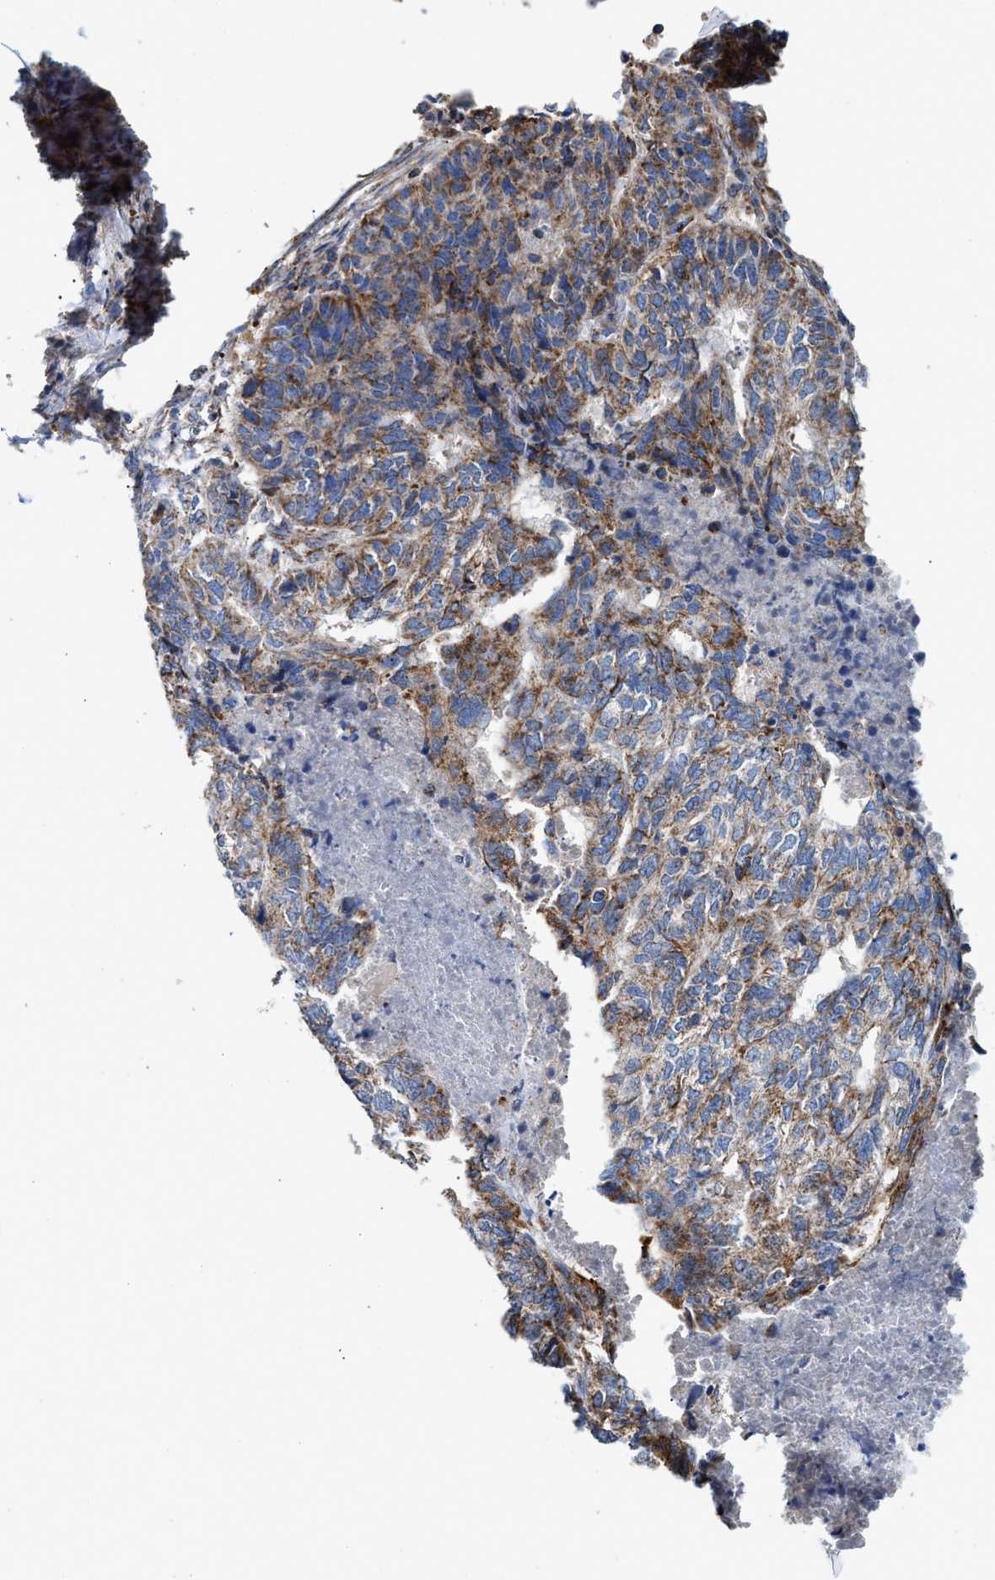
{"staining": {"intensity": "moderate", "quantity": ">75%", "location": "cytoplasmic/membranous"}, "tissue": "endometrial cancer", "cell_type": "Tumor cells", "image_type": "cancer", "snomed": [{"axis": "morphology", "description": "Adenocarcinoma, NOS"}, {"axis": "topography", "description": "Endometrium"}], "caption": "The histopathology image demonstrates staining of endometrial adenocarcinoma, revealing moderate cytoplasmic/membranous protein staining (brown color) within tumor cells.", "gene": "MECR", "patient": {"sex": "female", "age": 80}}